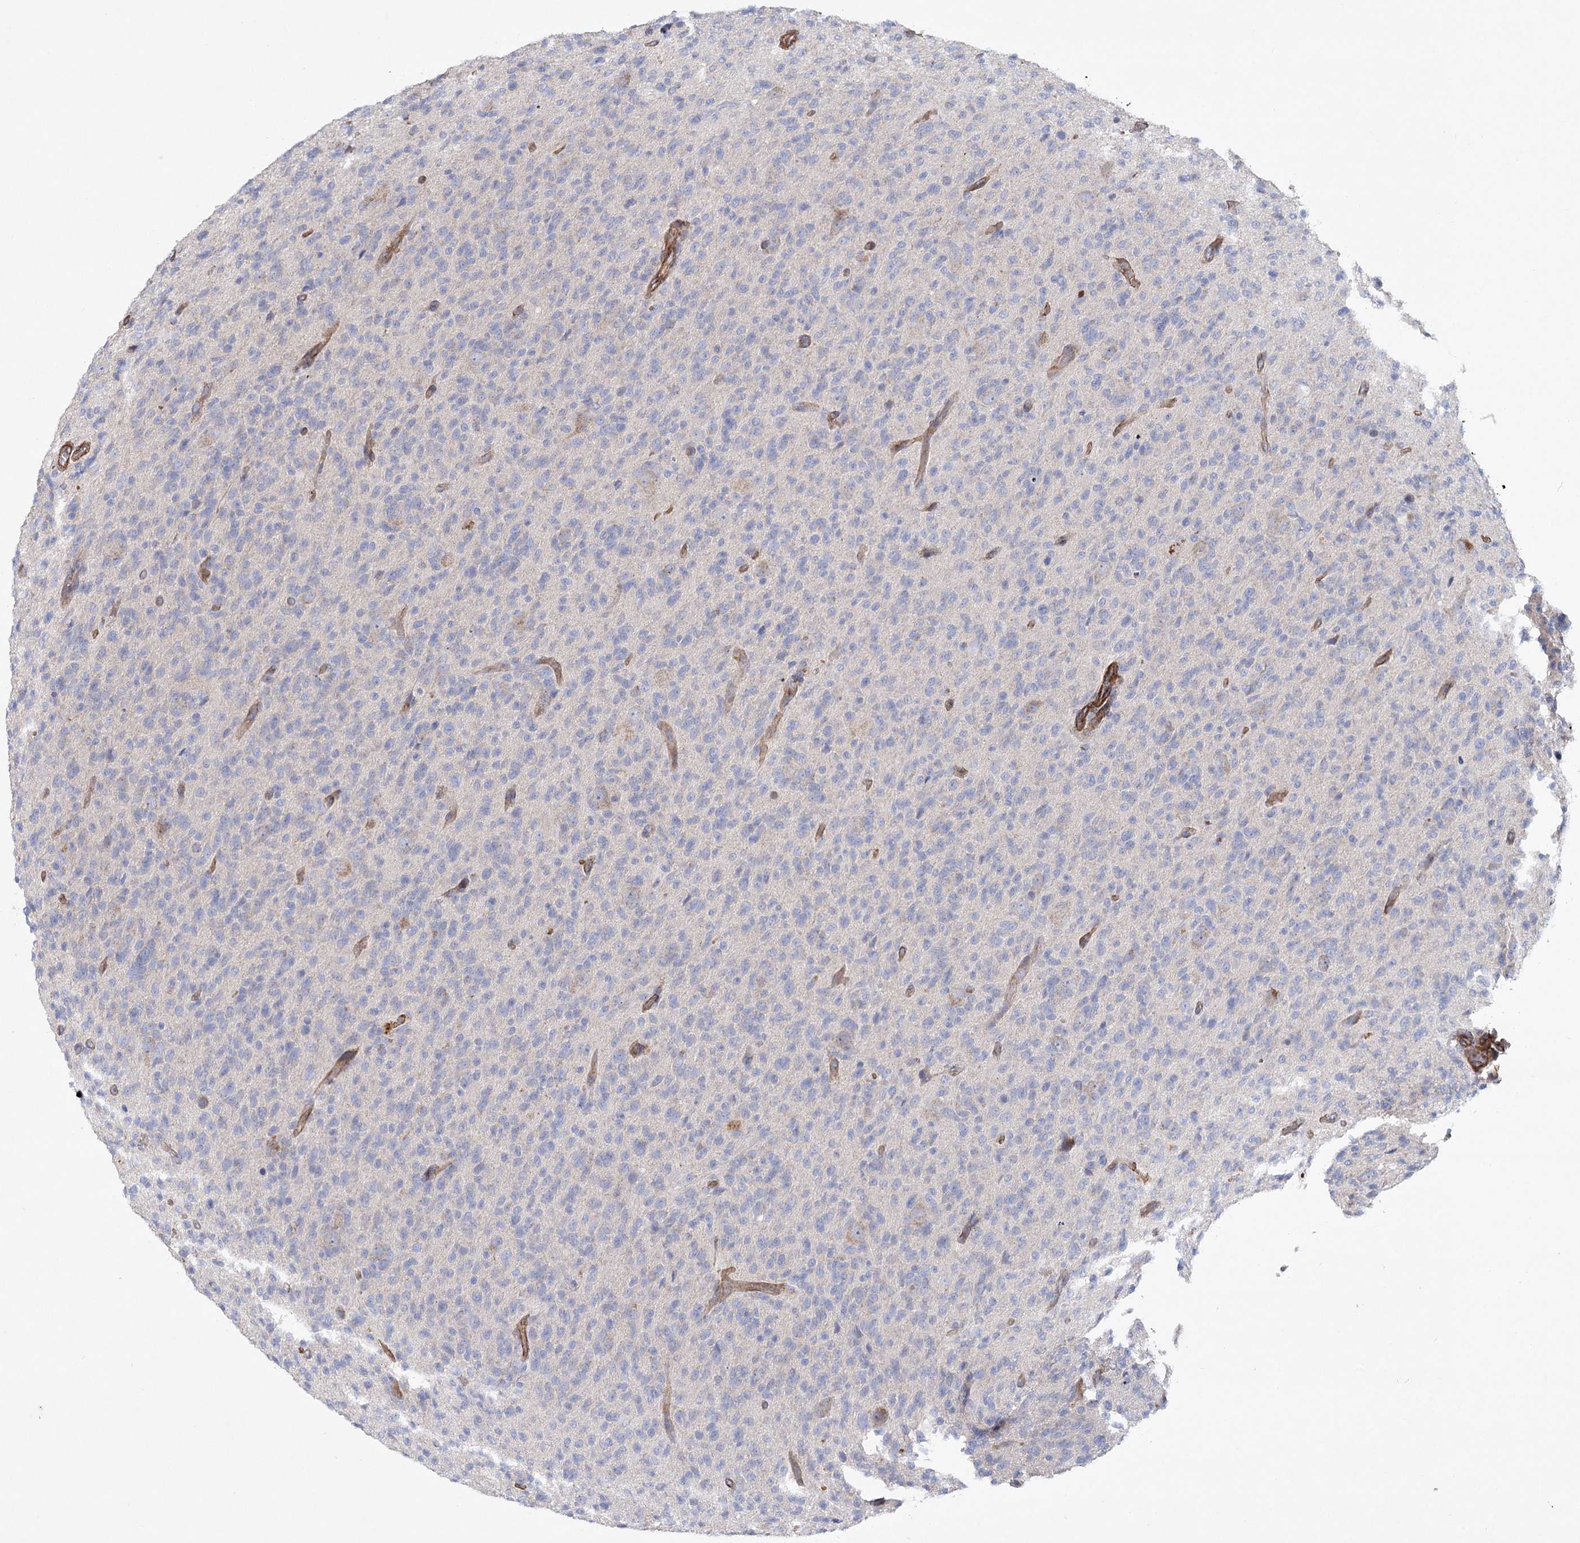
{"staining": {"intensity": "negative", "quantity": "none", "location": "none"}, "tissue": "glioma", "cell_type": "Tumor cells", "image_type": "cancer", "snomed": [{"axis": "morphology", "description": "Glioma, malignant, High grade"}, {"axis": "topography", "description": "Brain"}], "caption": "High power microscopy histopathology image of an immunohistochemistry histopathology image of high-grade glioma (malignant), revealing no significant positivity in tumor cells.", "gene": "TMEM164", "patient": {"sex": "female", "age": 57}}